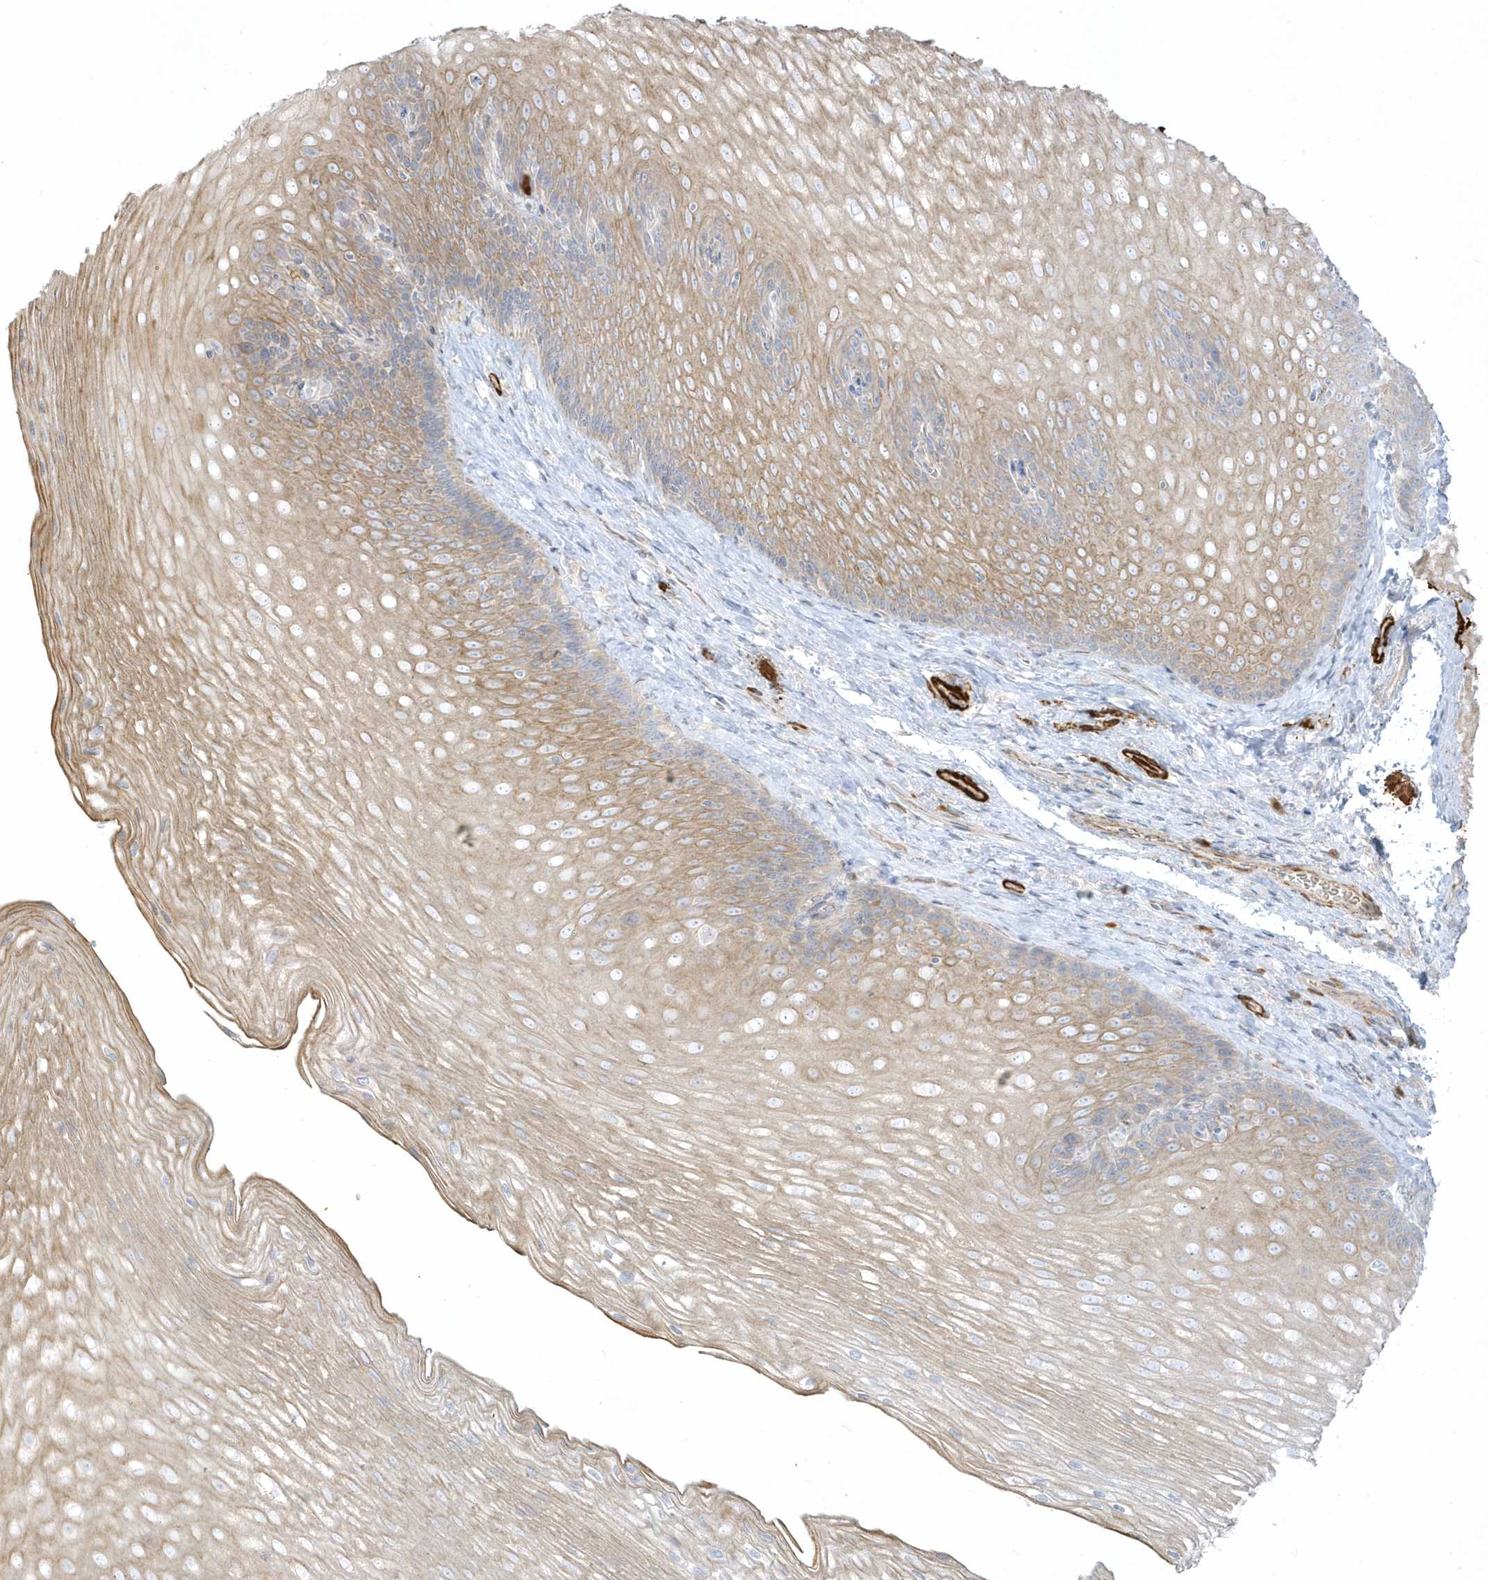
{"staining": {"intensity": "moderate", "quantity": "25%-75%", "location": "cytoplasmic/membranous"}, "tissue": "esophagus", "cell_type": "Squamous epithelial cells", "image_type": "normal", "snomed": [{"axis": "morphology", "description": "Normal tissue, NOS"}, {"axis": "topography", "description": "Esophagus"}], "caption": "This is a photomicrograph of immunohistochemistry (IHC) staining of unremarkable esophagus, which shows moderate staining in the cytoplasmic/membranous of squamous epithelial cells.", "gene": "THADA", "patient": {"sex": "female", "age": 66}}